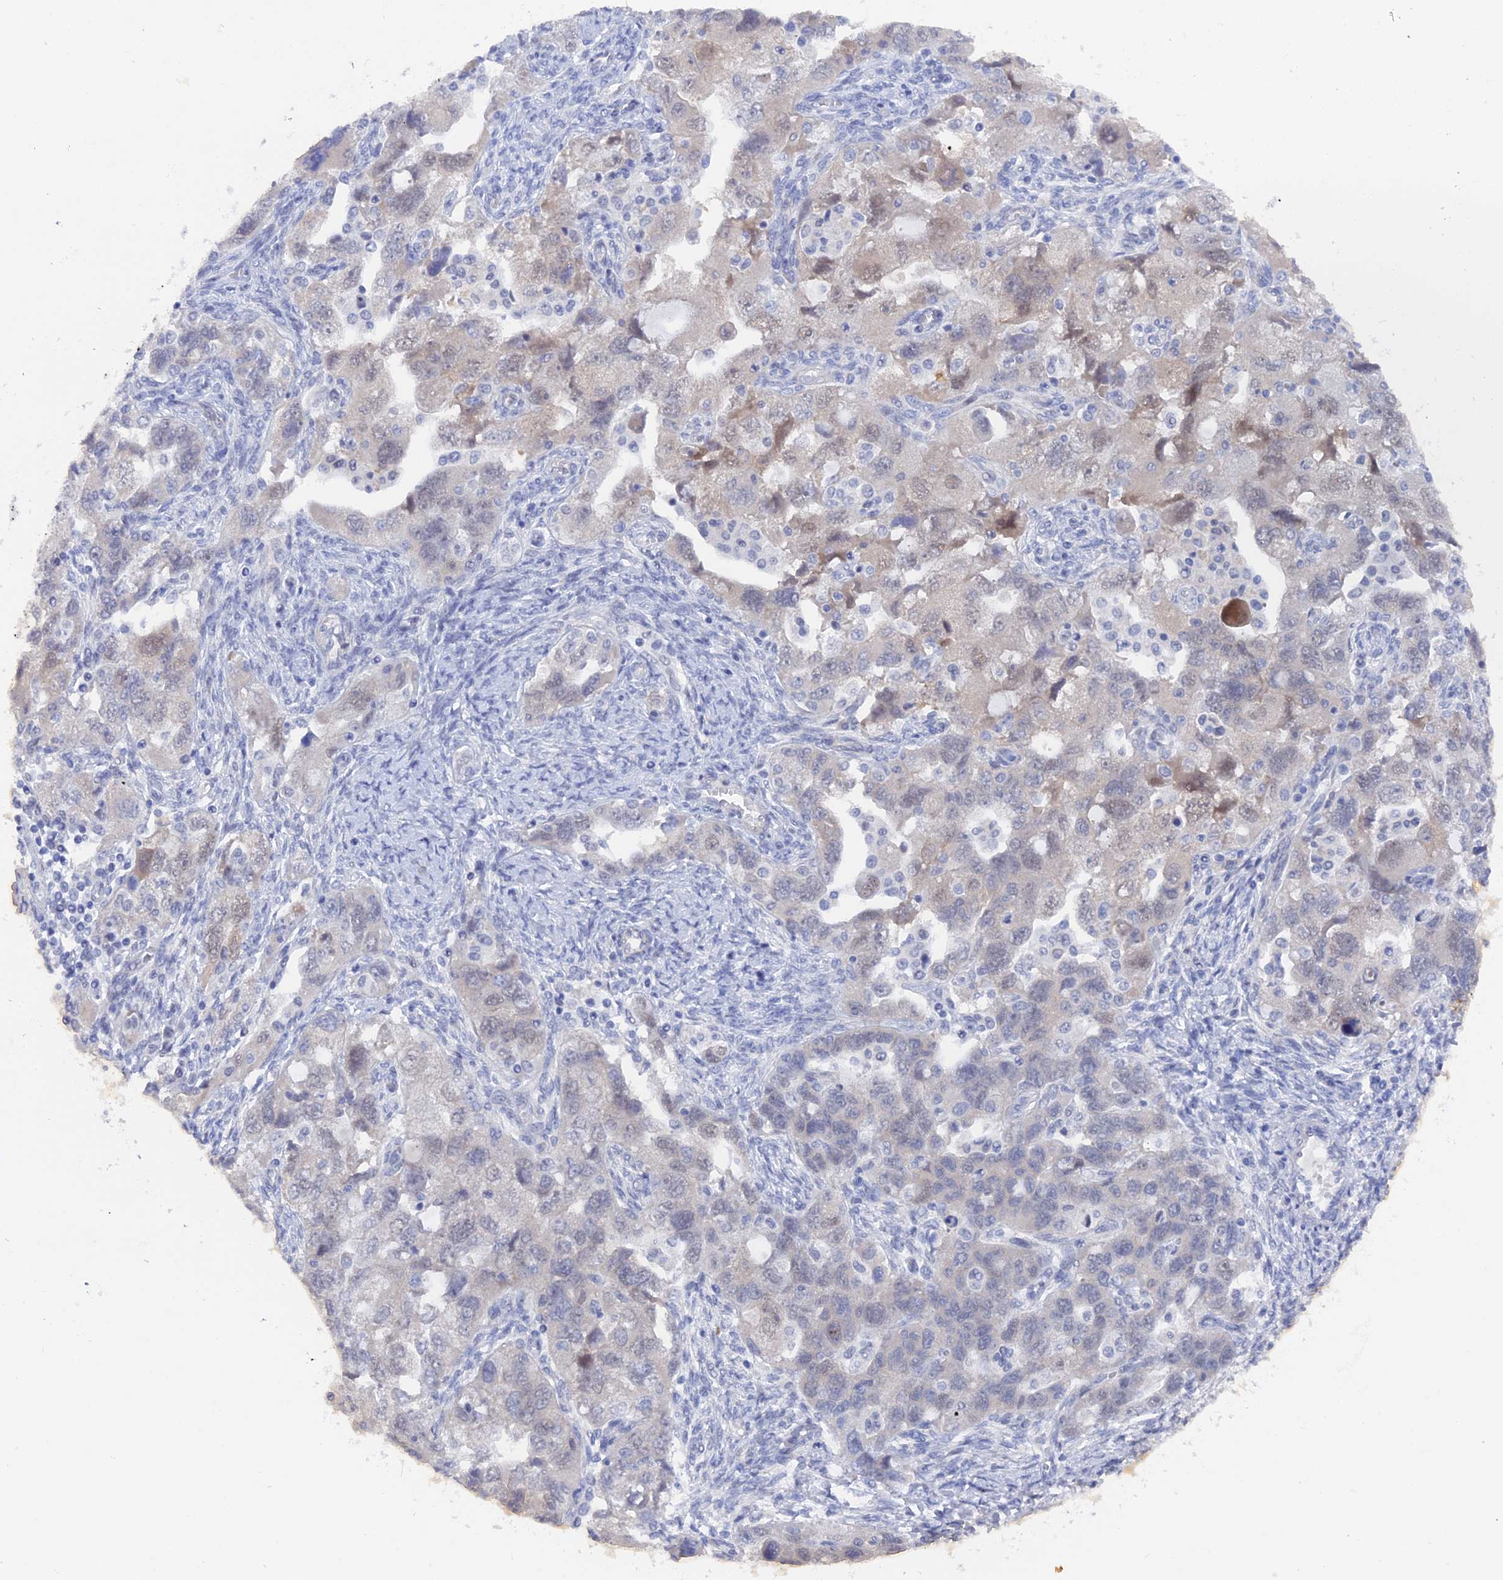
{"staining": {"intensity": "weak", "quantity": "<25%", "location": "nuclear"}, "tissue": "ovarian cancer", "cell_type": "Tumor cells", "image_type": "cancer", "snomed": [{"axis": "morphology", "description": "Carcinoma, NOS"}, {"axis": "morphology", "description": "Cystadenocarcinoma, serous, NOS"}, {"axis": "topography", "description": "Ovary"}], "caption": "Immunohistochemistry (IHC) image of neoplastic tissue: human ovarian serous cystadenocarcinoma stained with DAB (3,3'-diaminobenzidine) exhibits no significant protein expression in tumor cells.", "gene": "DACT3", "patient": {"sex": "female", "age": 69}}